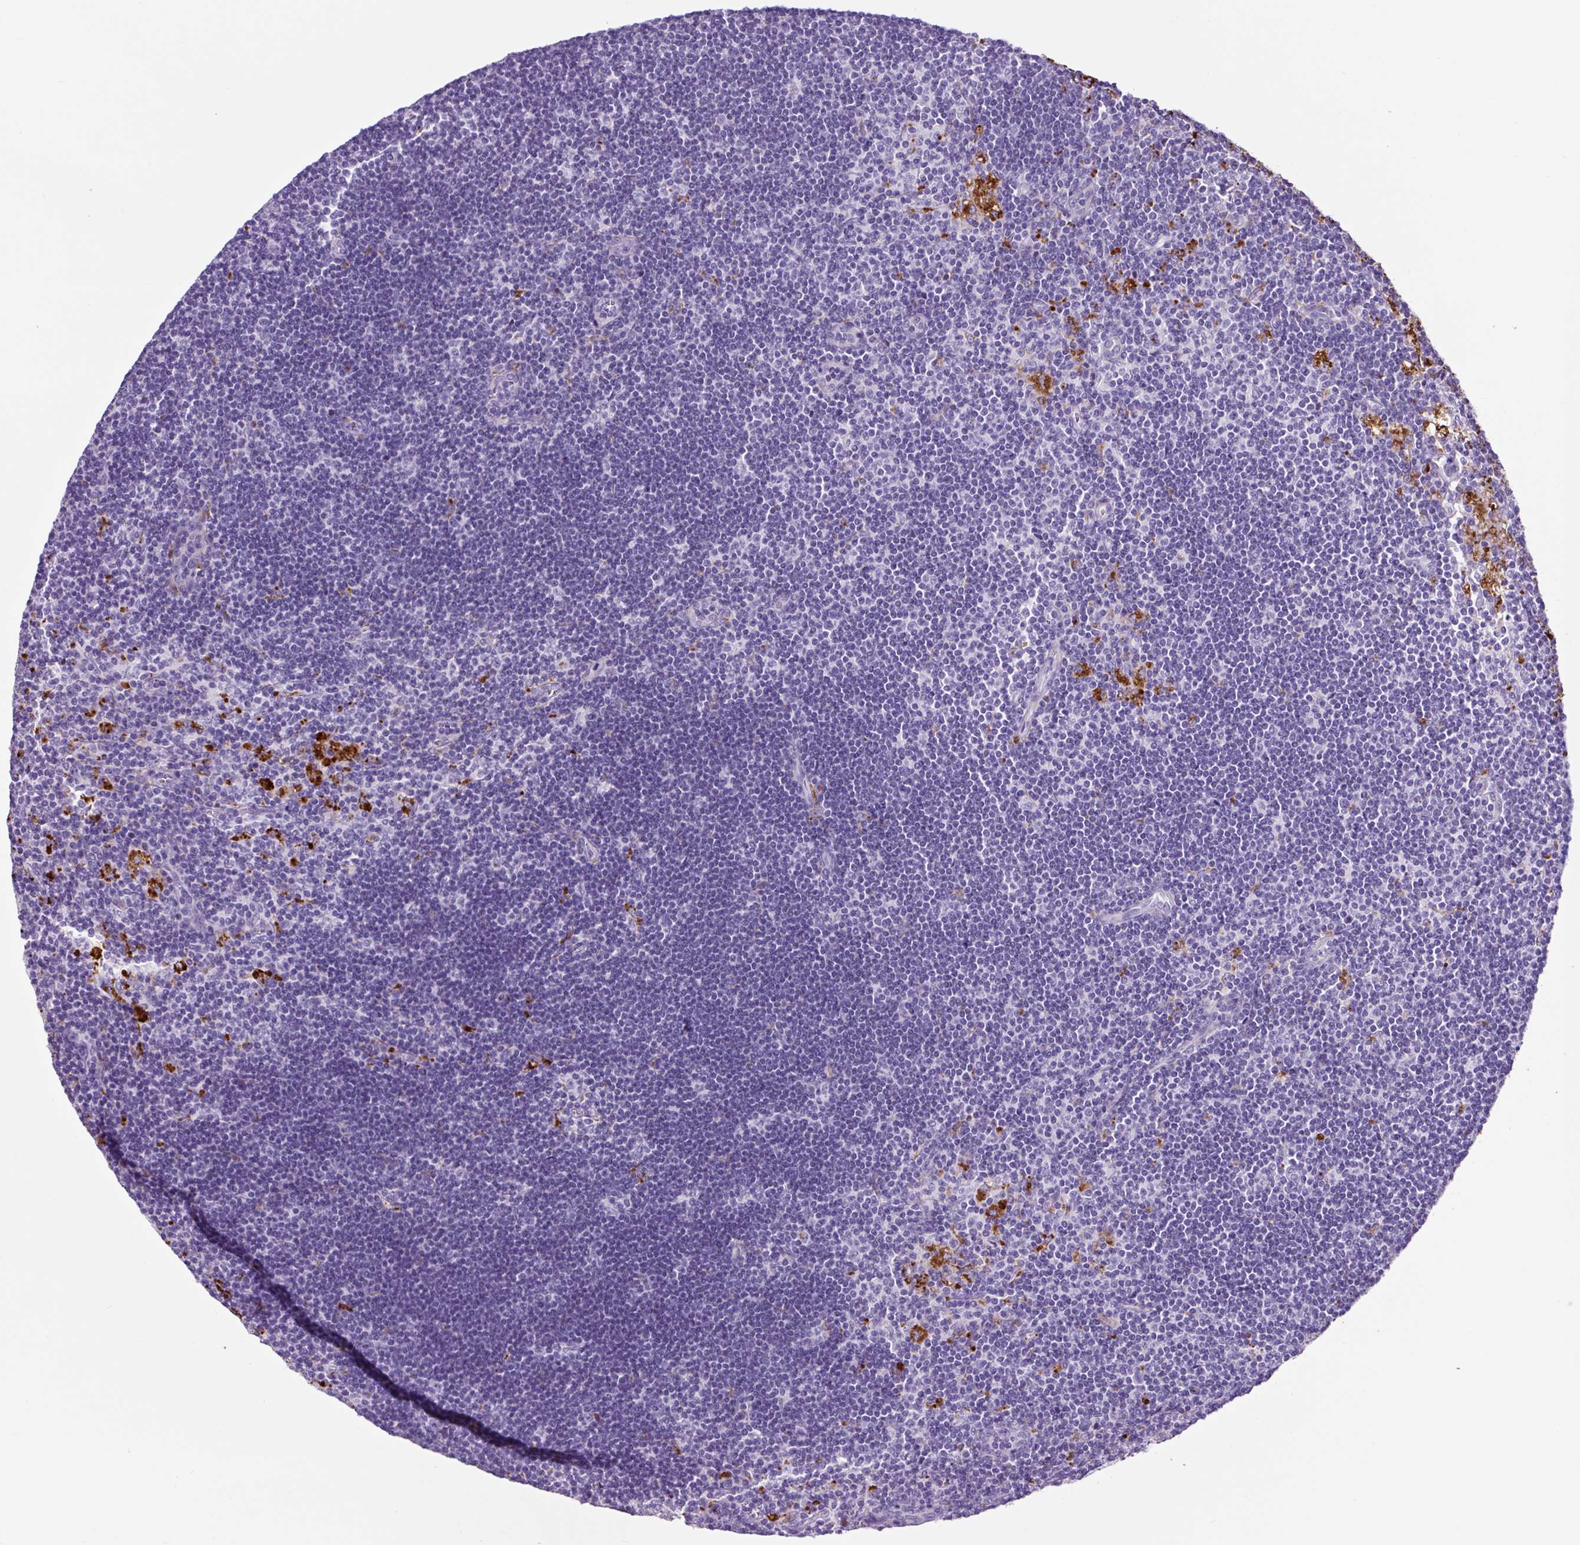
{"staining": {"intensity": "negative", "quantity": "none", "location": "none"}, "tissue": "lymph node", "cell_type": "Germinal center cells", "image_type": "normal", "snomed": [{"axis": "morphology", "description": "Normal tissue, NOS"}, {"axis": "topography", "description": "Lymph node"}], "caption": "The histopathology image shows no staining of germinal center cells in unremarkable lymph node.", "gene": "LCN10", "patient": {"sex": "male", "age": 24}}